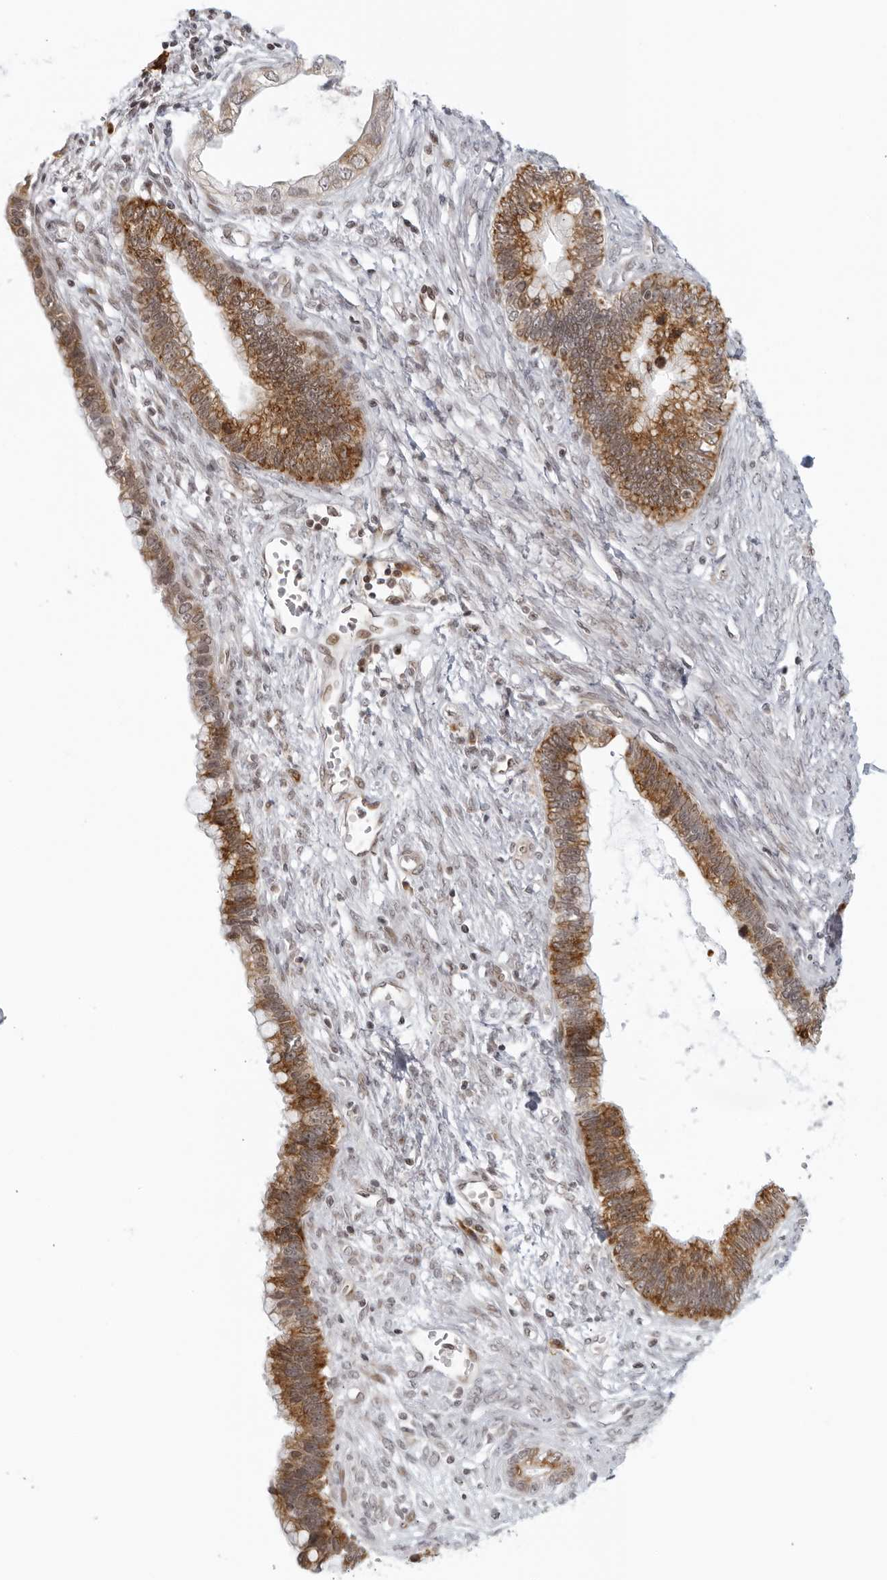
{"staining": {"intensity": "moderate", "quantity": ">75%", "location": "cytoplasmic/membranous"}, "tissue": "cervical cancer", "cell_type": "Tumor cells", "image_type": "cancer", "snomed": [{"axis": "morphology", "description": "Adenocarcinoma, NOS"}, {"axis": "topography", "description": "Cervix"}], "caption": "Human adenocarcinoma (cervical) stained for a protein (brown) reveals moderate cytoplasmic/membranous positive expression in approximately >75% of tumor cells.", "gene": "RAB11FIP3", "patient": {"sex": "female", "age": 44}}